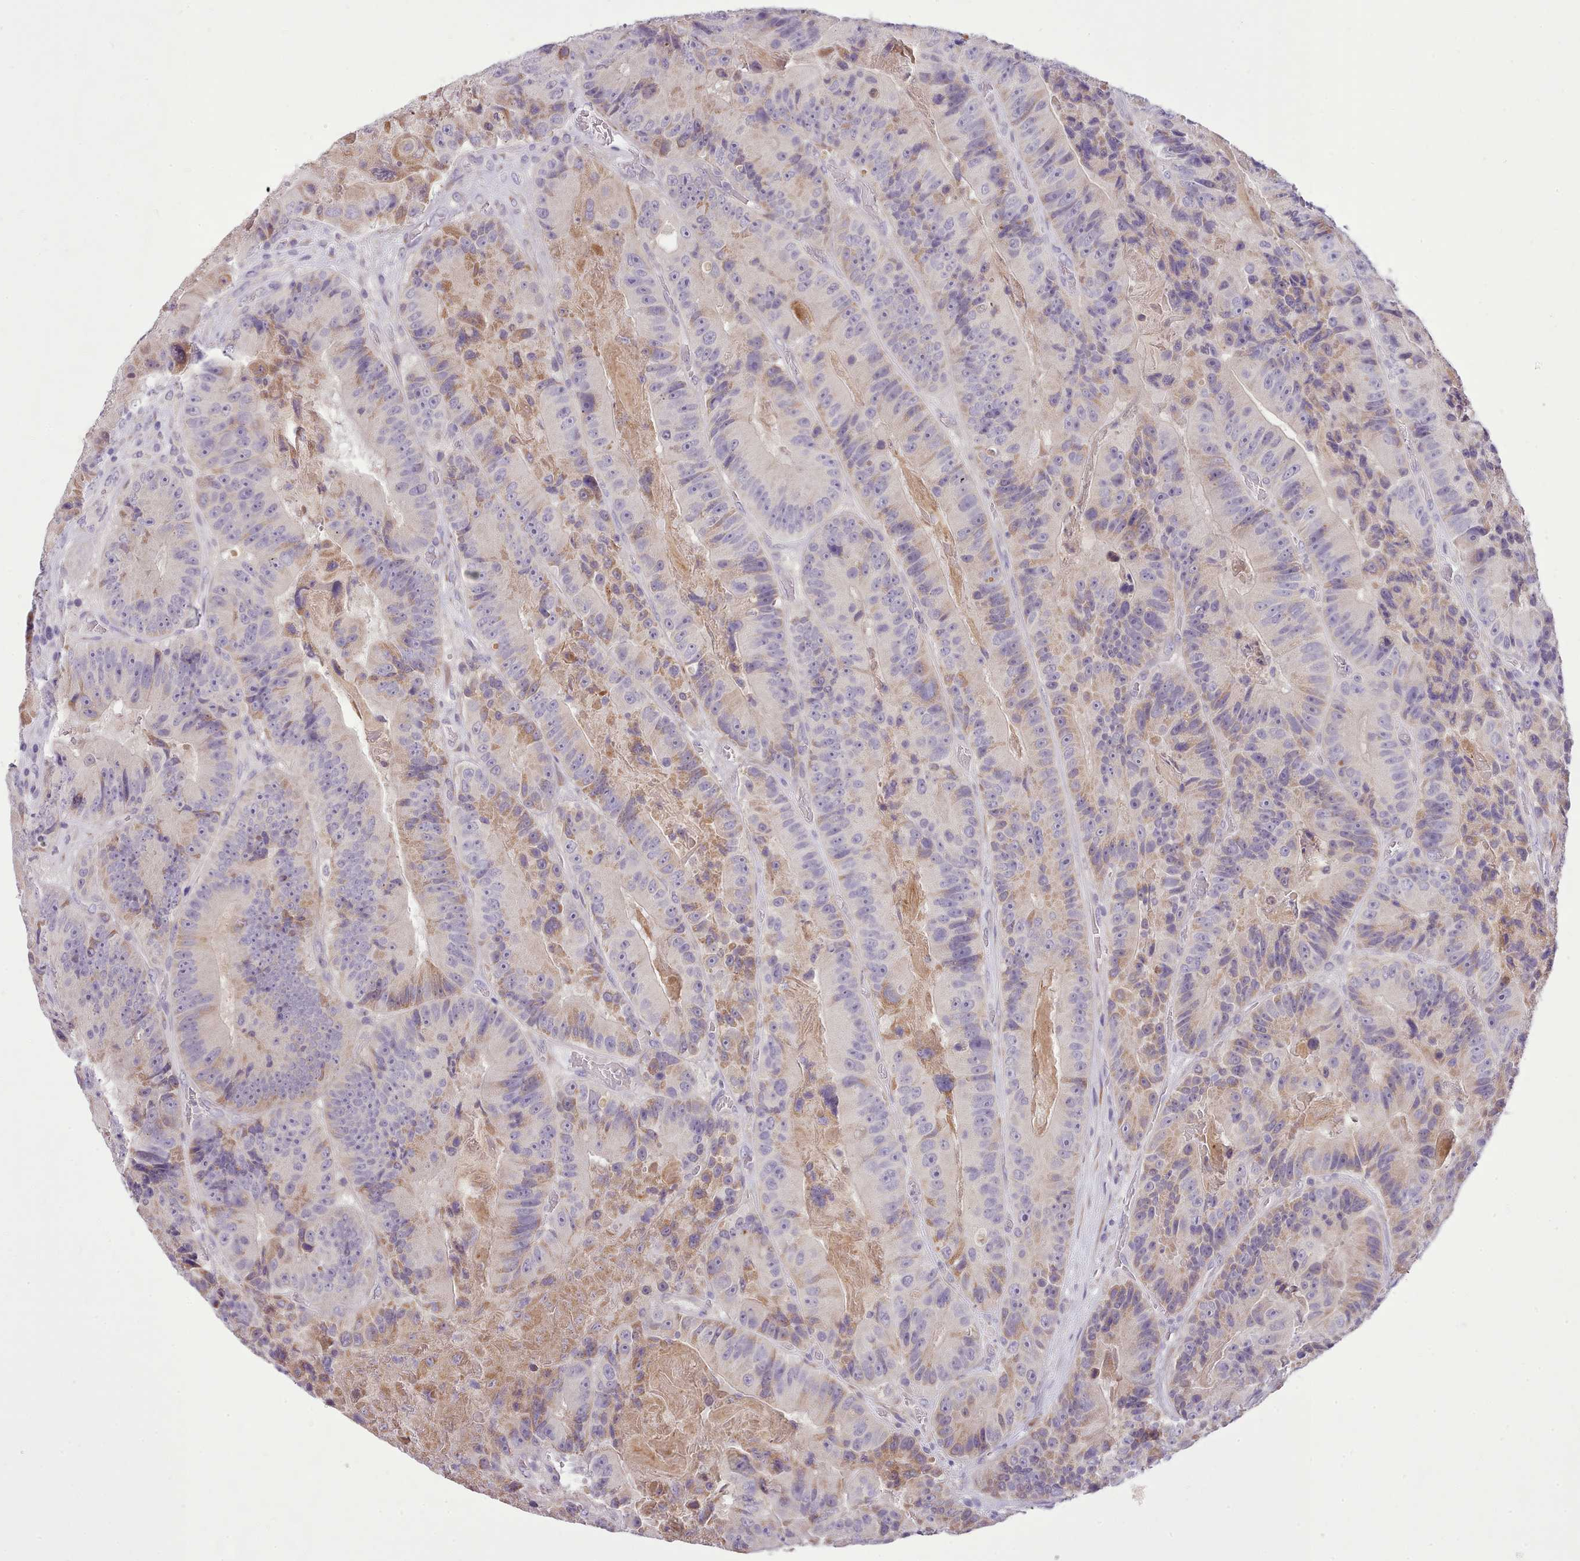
{"staining": {"intensity": "weak", "quantity": "<25%", "location": "cytoplasmic/membranous"}, "tissue": "colorectal cancer", "cell_type": "Tumor cells", "image_type": "cancer", "snomed": [{"axis": "morphology", "description": "Adenocarcinoma, NOS"}, {"axis": "topography", "description": "Colon"}], "caption": "This is an IHC micrograph of adenocarcinoma (colorectal). There is no positivity in tumor cells.", "gene": "FAM83E", "patient": {"sex": "female", "age": 86}}